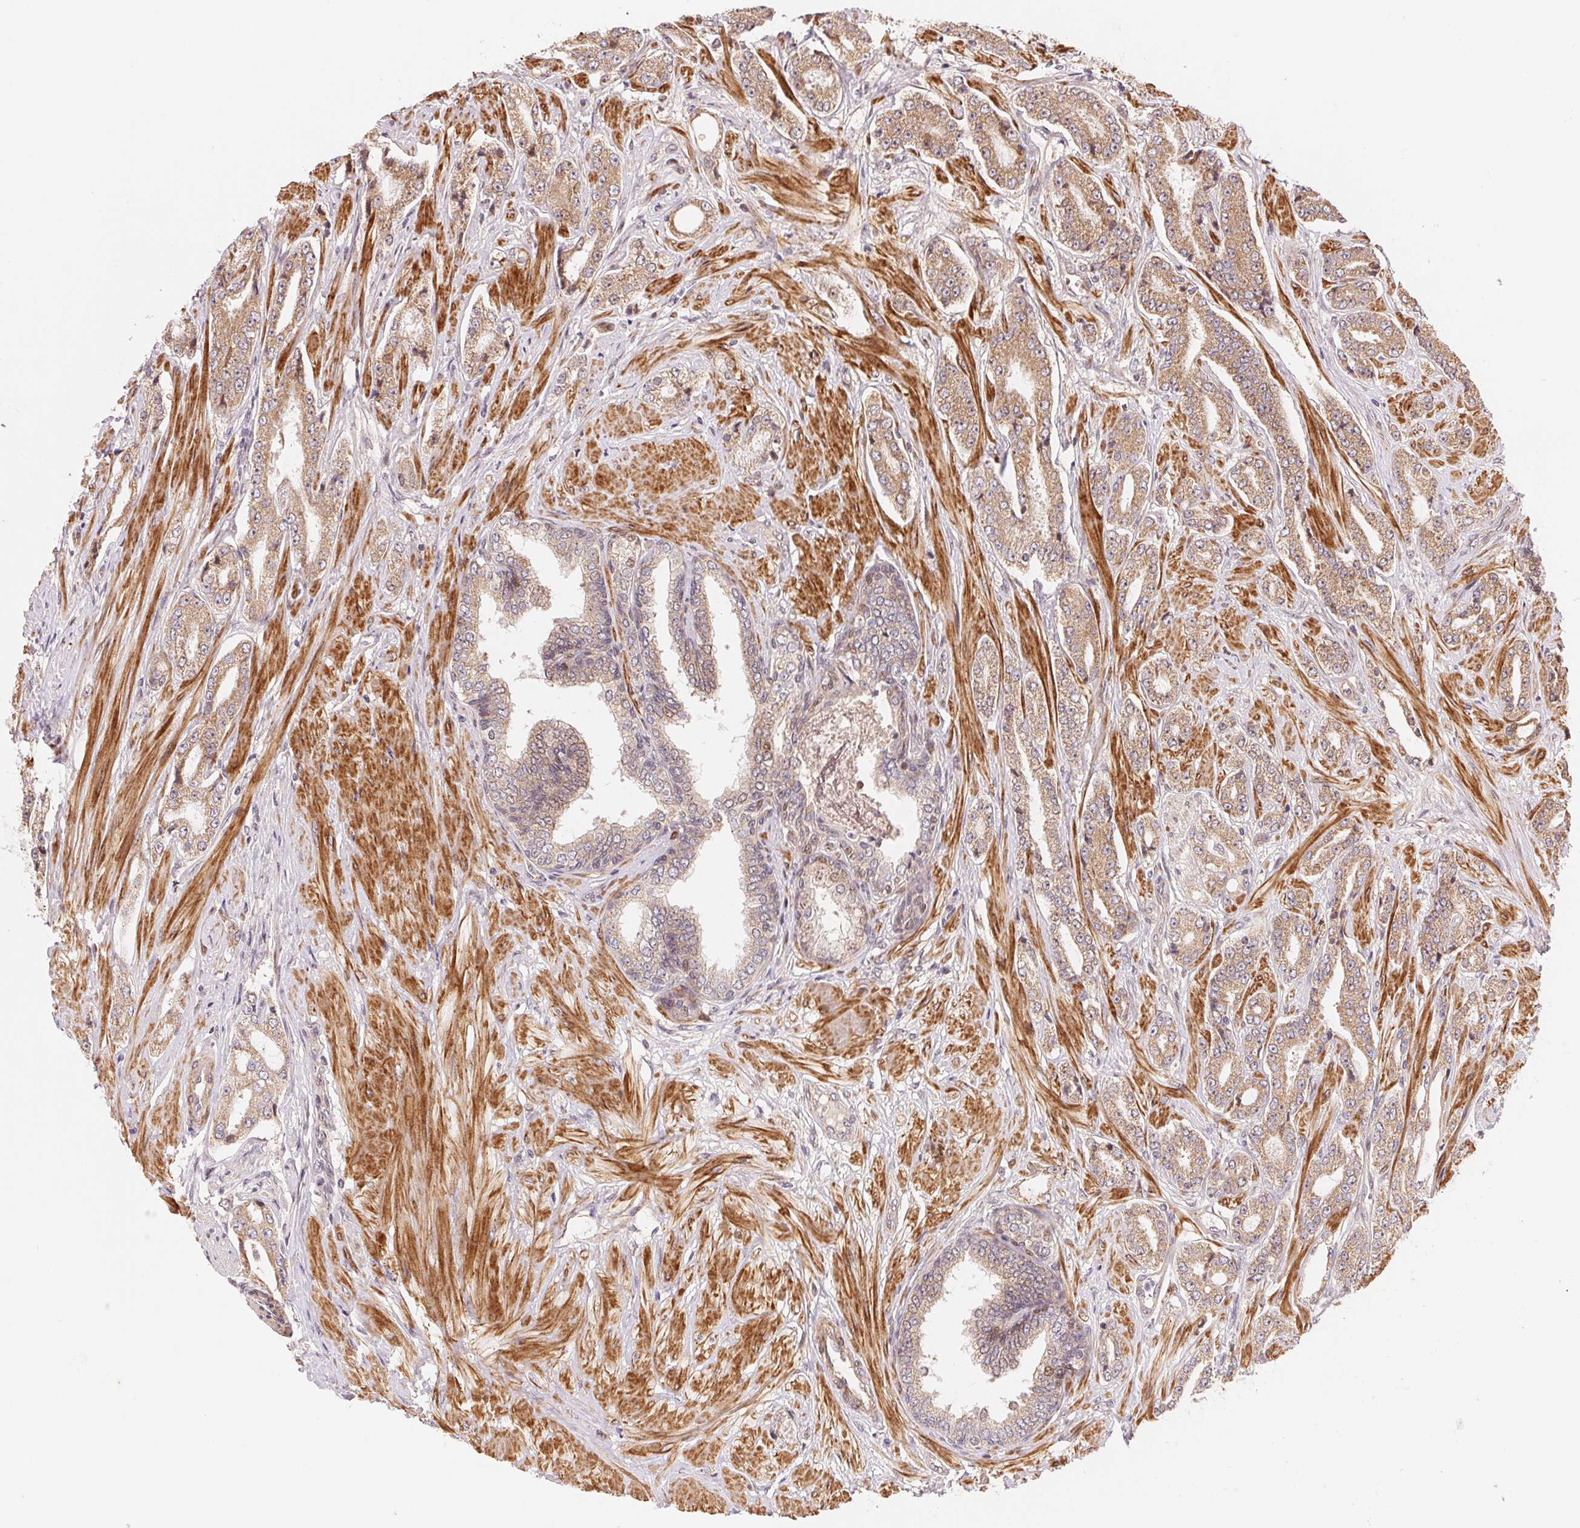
{"staining": {"intensity": "moderate", "quantity": "25%-75%", "location": "cytoplasmic/membranous"}, "tissue": "prostate cancer", "cell_type": "Tumor cells", "image_type": "cancer", "snomed": [{"axis": "morphology", "description": "Adenocarcinoma, Low grade"}, {"axis": "topography", "description": "Prostate"}], "caption": "A micrograph showing moderate cytoplasmic/membranous expression in approximately 25%-75% of tumor cells in prostate low-grade adenocarcinoma, as visualized by brown immunohistochemical staining.", "gene": "TNIP2", "patient": {"sex": "male", "age": 55}}